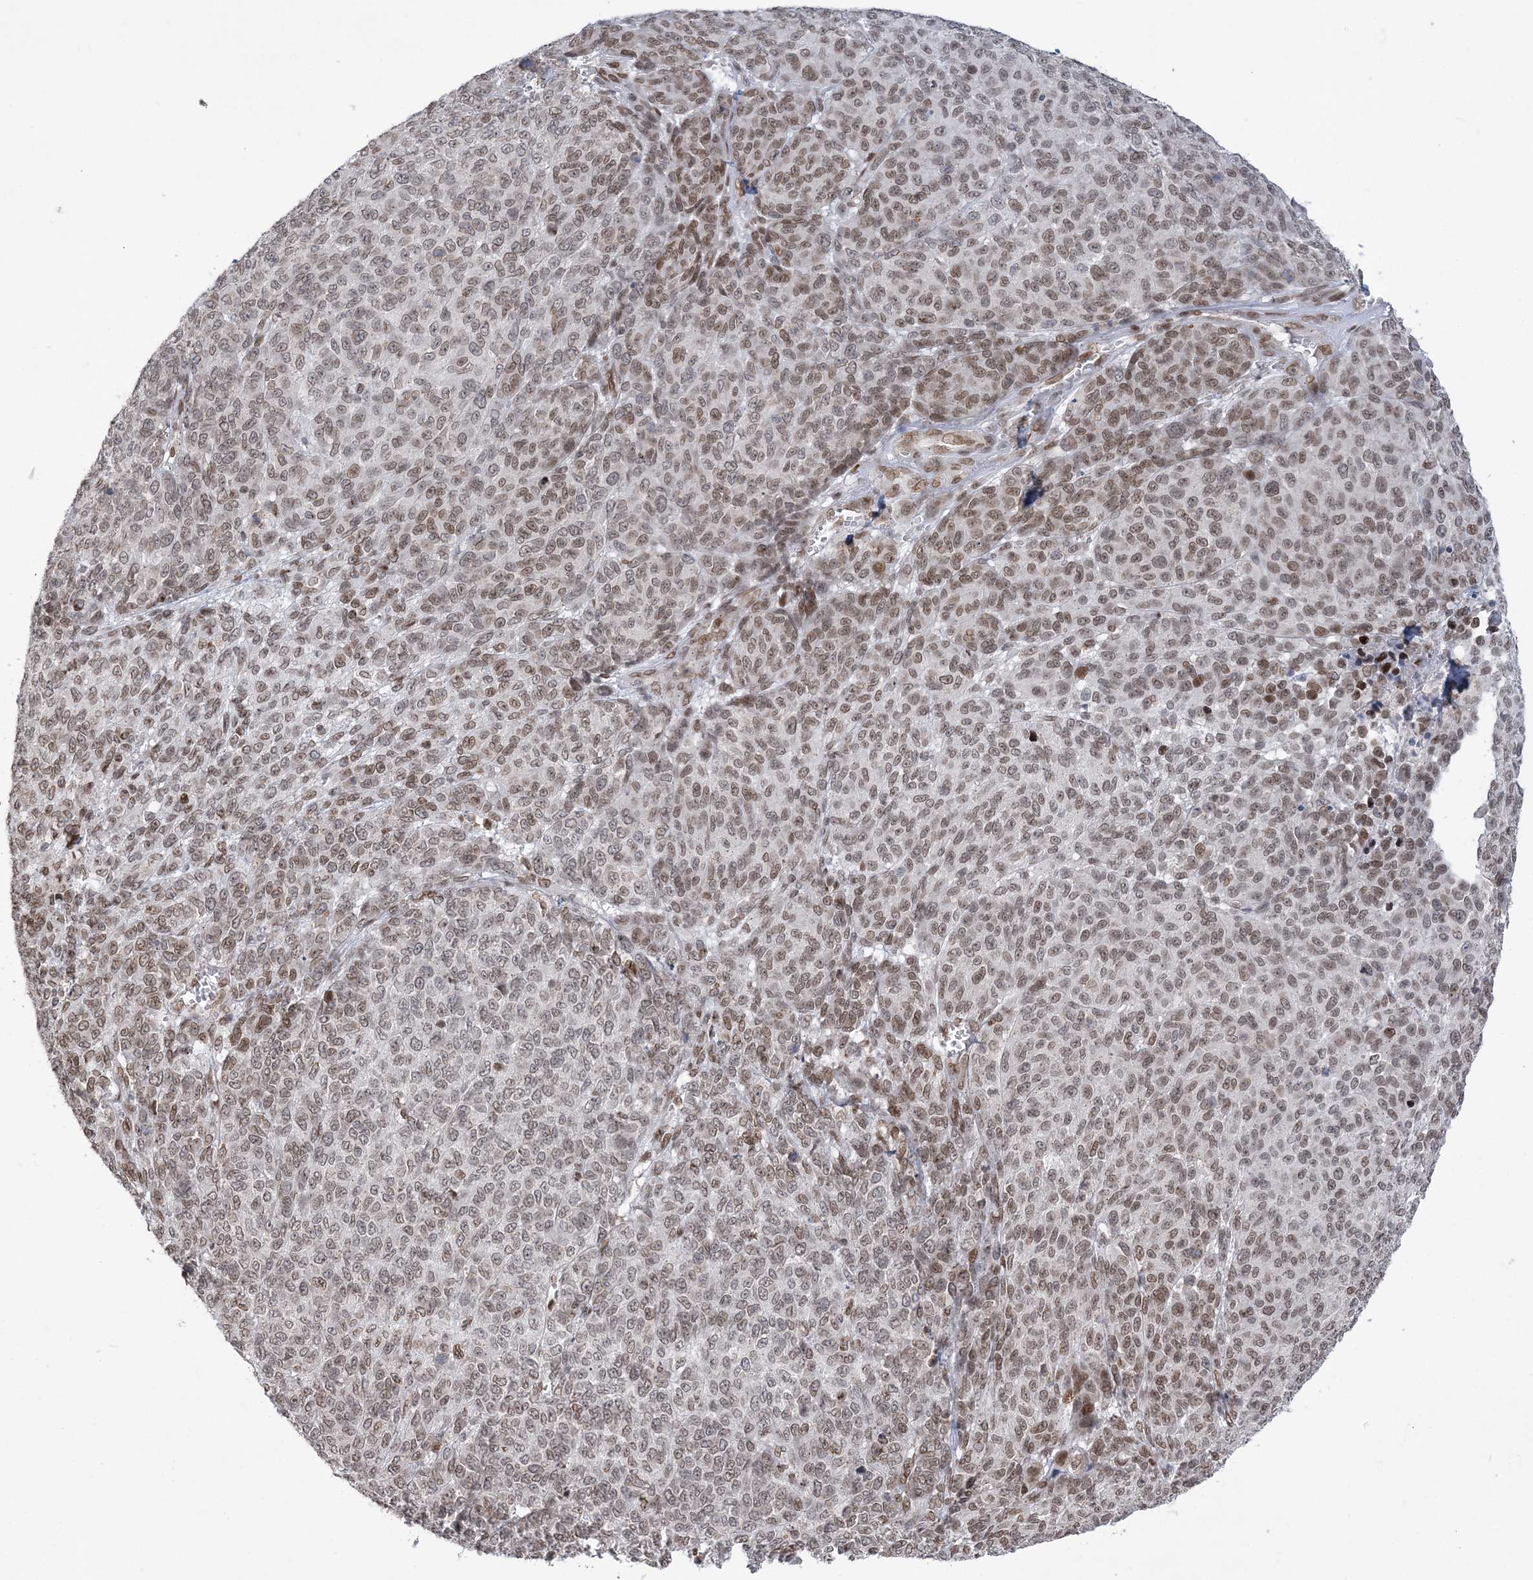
{"staining": {"intensity": "moderate", "quantity": ">75%", "location": "nuclear"}, "tissue": "melanoma", "cell_type": "Tumor cells", "image_type": "cancer", "snomed": [{"axis": "morphology", "description": "Malignant melanoma, NOS"}, {"axis": "topography", "description": "Skin"}], "caption": "The micrograph shows staining of melanoma, revealing moderate nuclear protein expression (brown color) within tumor cells.", "gene": "WAC", "patient": {"sex": "male", "age": 49}}